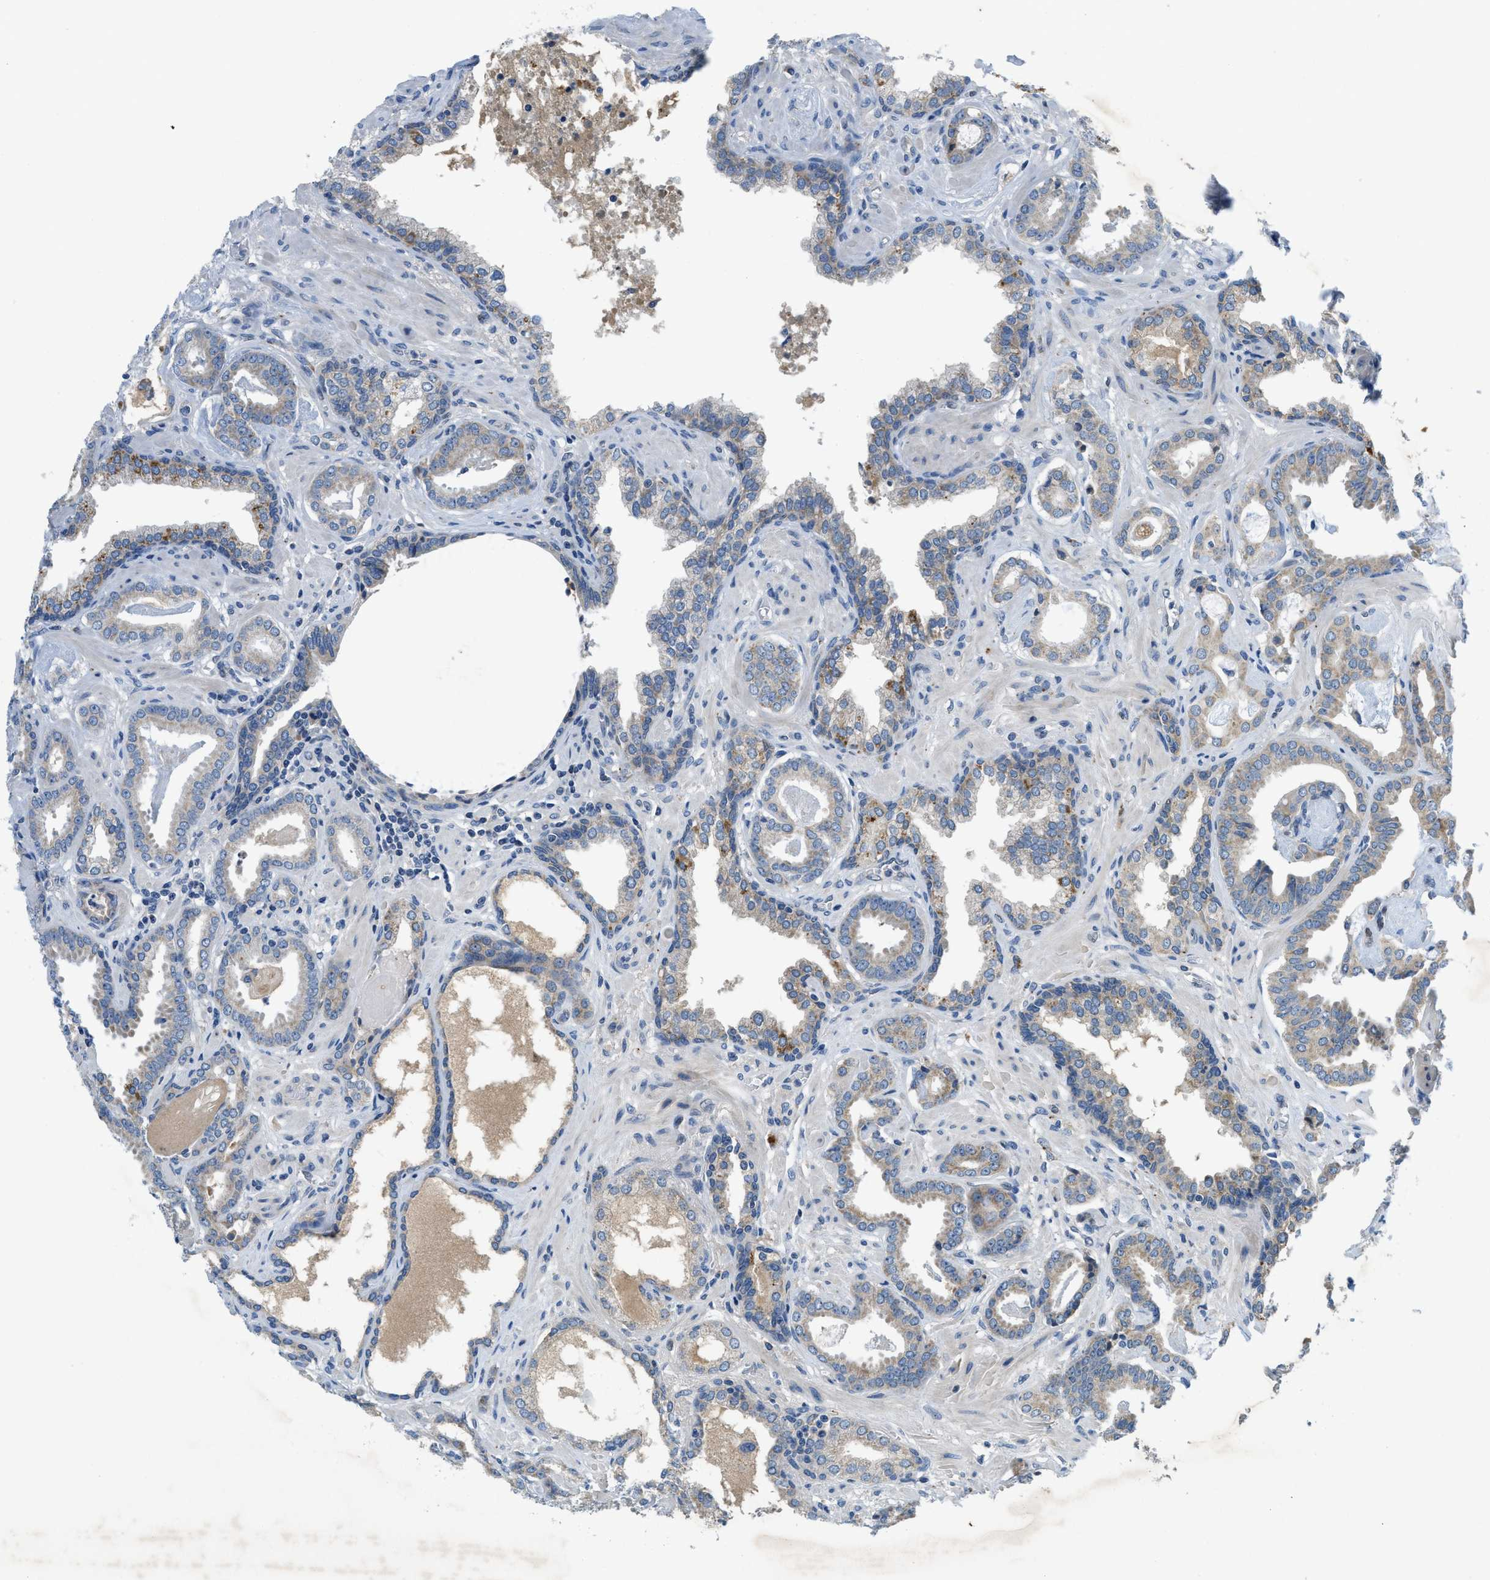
{"staining": {"intensity": "negative", "quantity": "none", "location": "none"}, "tissue": "prostate cancer", "cell_type": "Tumor cells", "image_type": "cancer", "snomed": [{"axis": "morphology", "description": "Adenocarcinoma, Low grade"}, {"axis": "topography", "description": "Prostate"}], "caption": "Immunohistochemical staining of human adenocarcinoma (low-grade) (prostate) exhibits no significant positivity in tumor cells.", "gene": "PNKD", "patient": {"sex": "male", "age": 53}}